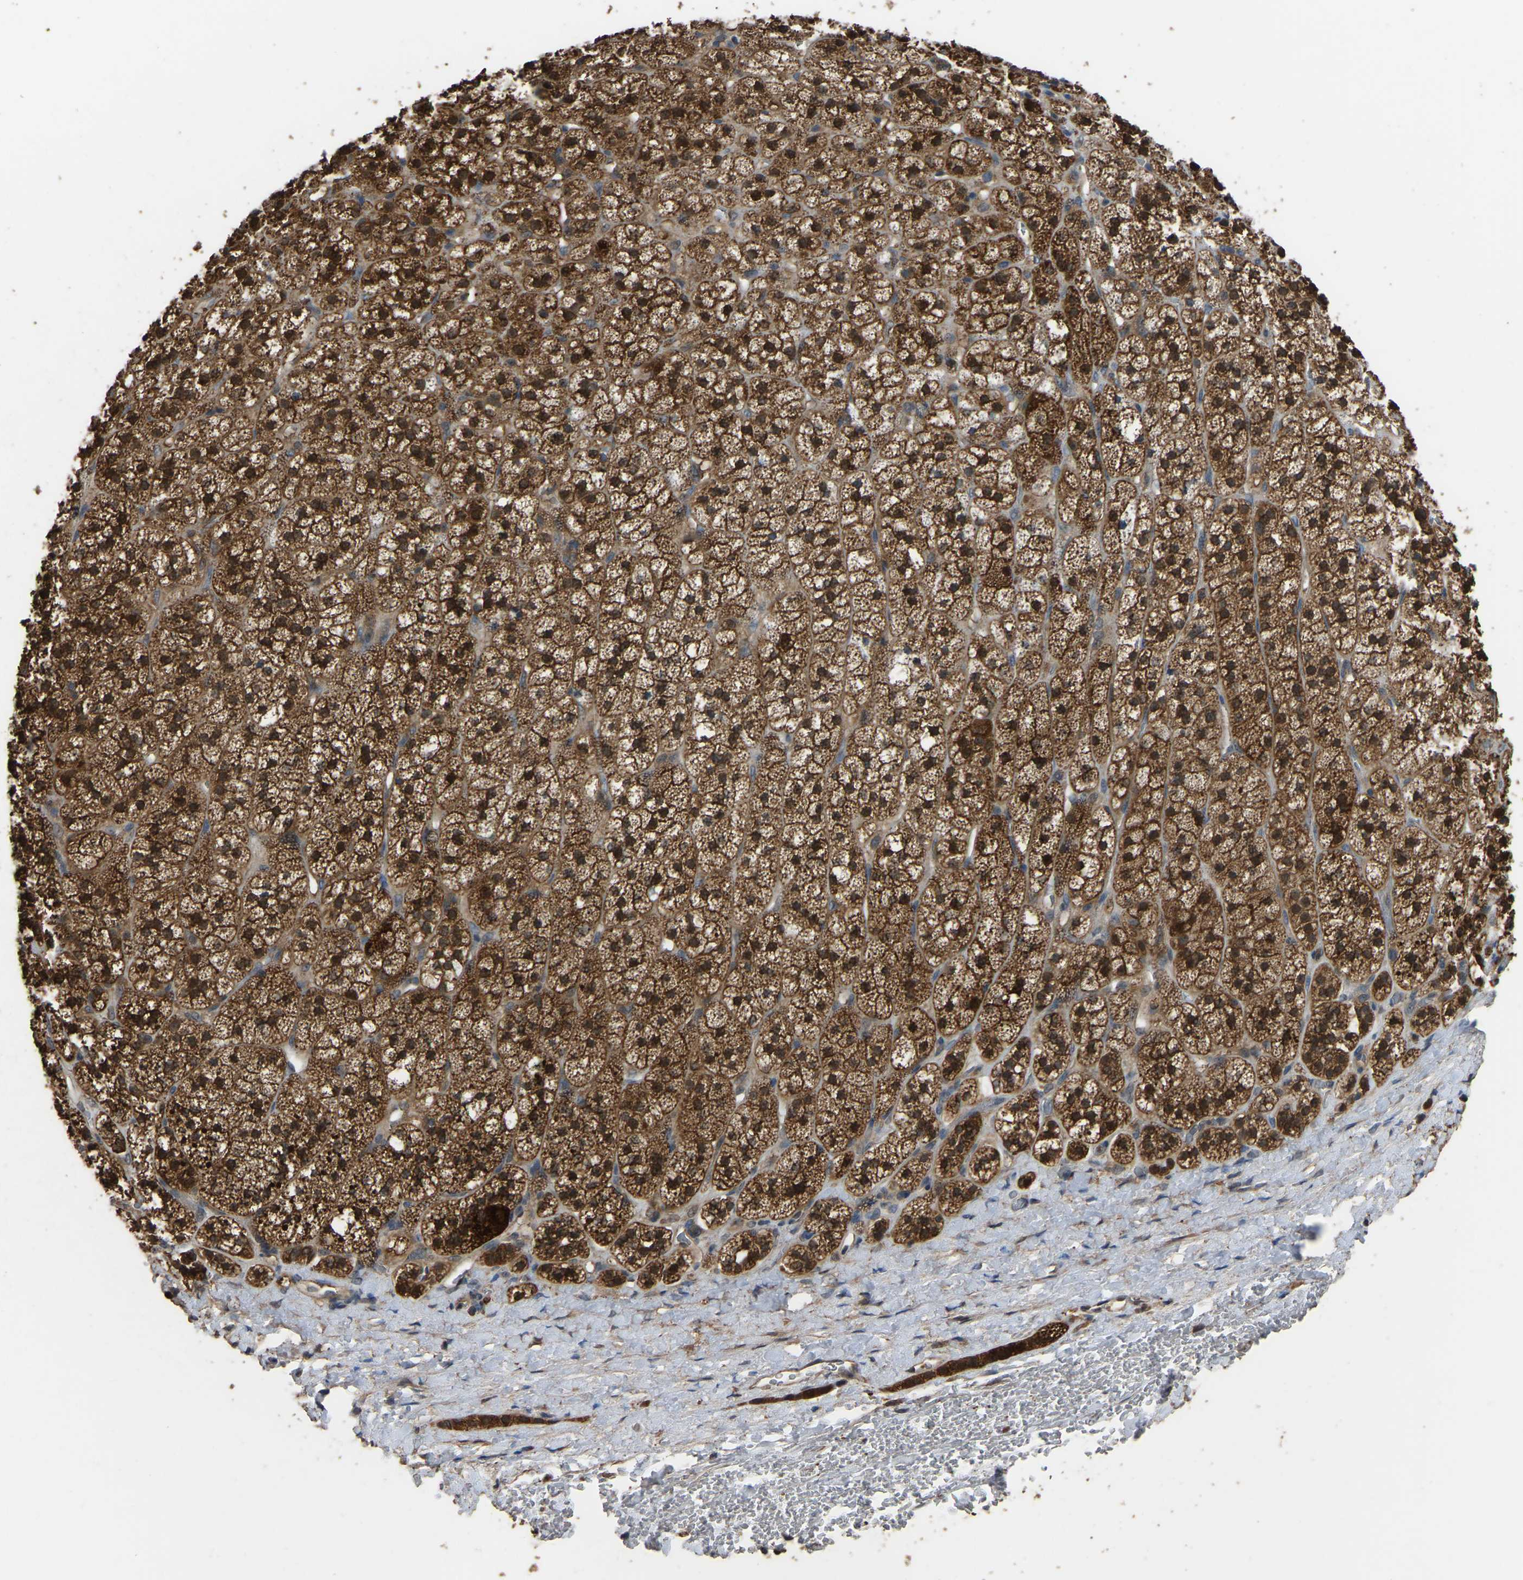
{"staining": {"intensity": "strong", "quantity": ">75%", "location": "cytoplasmic/membranous"}, "tissue": "adrenal gland", "cell_type": "Glandular cells", "image_type": "normal", "snomed": [{"axis": "morphology", "description": "Normal tissue, NOS"}, {"axis": "topography", "description": "Adrenal gland"}], "caption": "A high amount of strong cytoplasmic/membranous positivity is present in about >75% of glandular cells in normal adrenal gland.", "gene": "FHIT", "patient": {"sex": "male", "age": 56}}